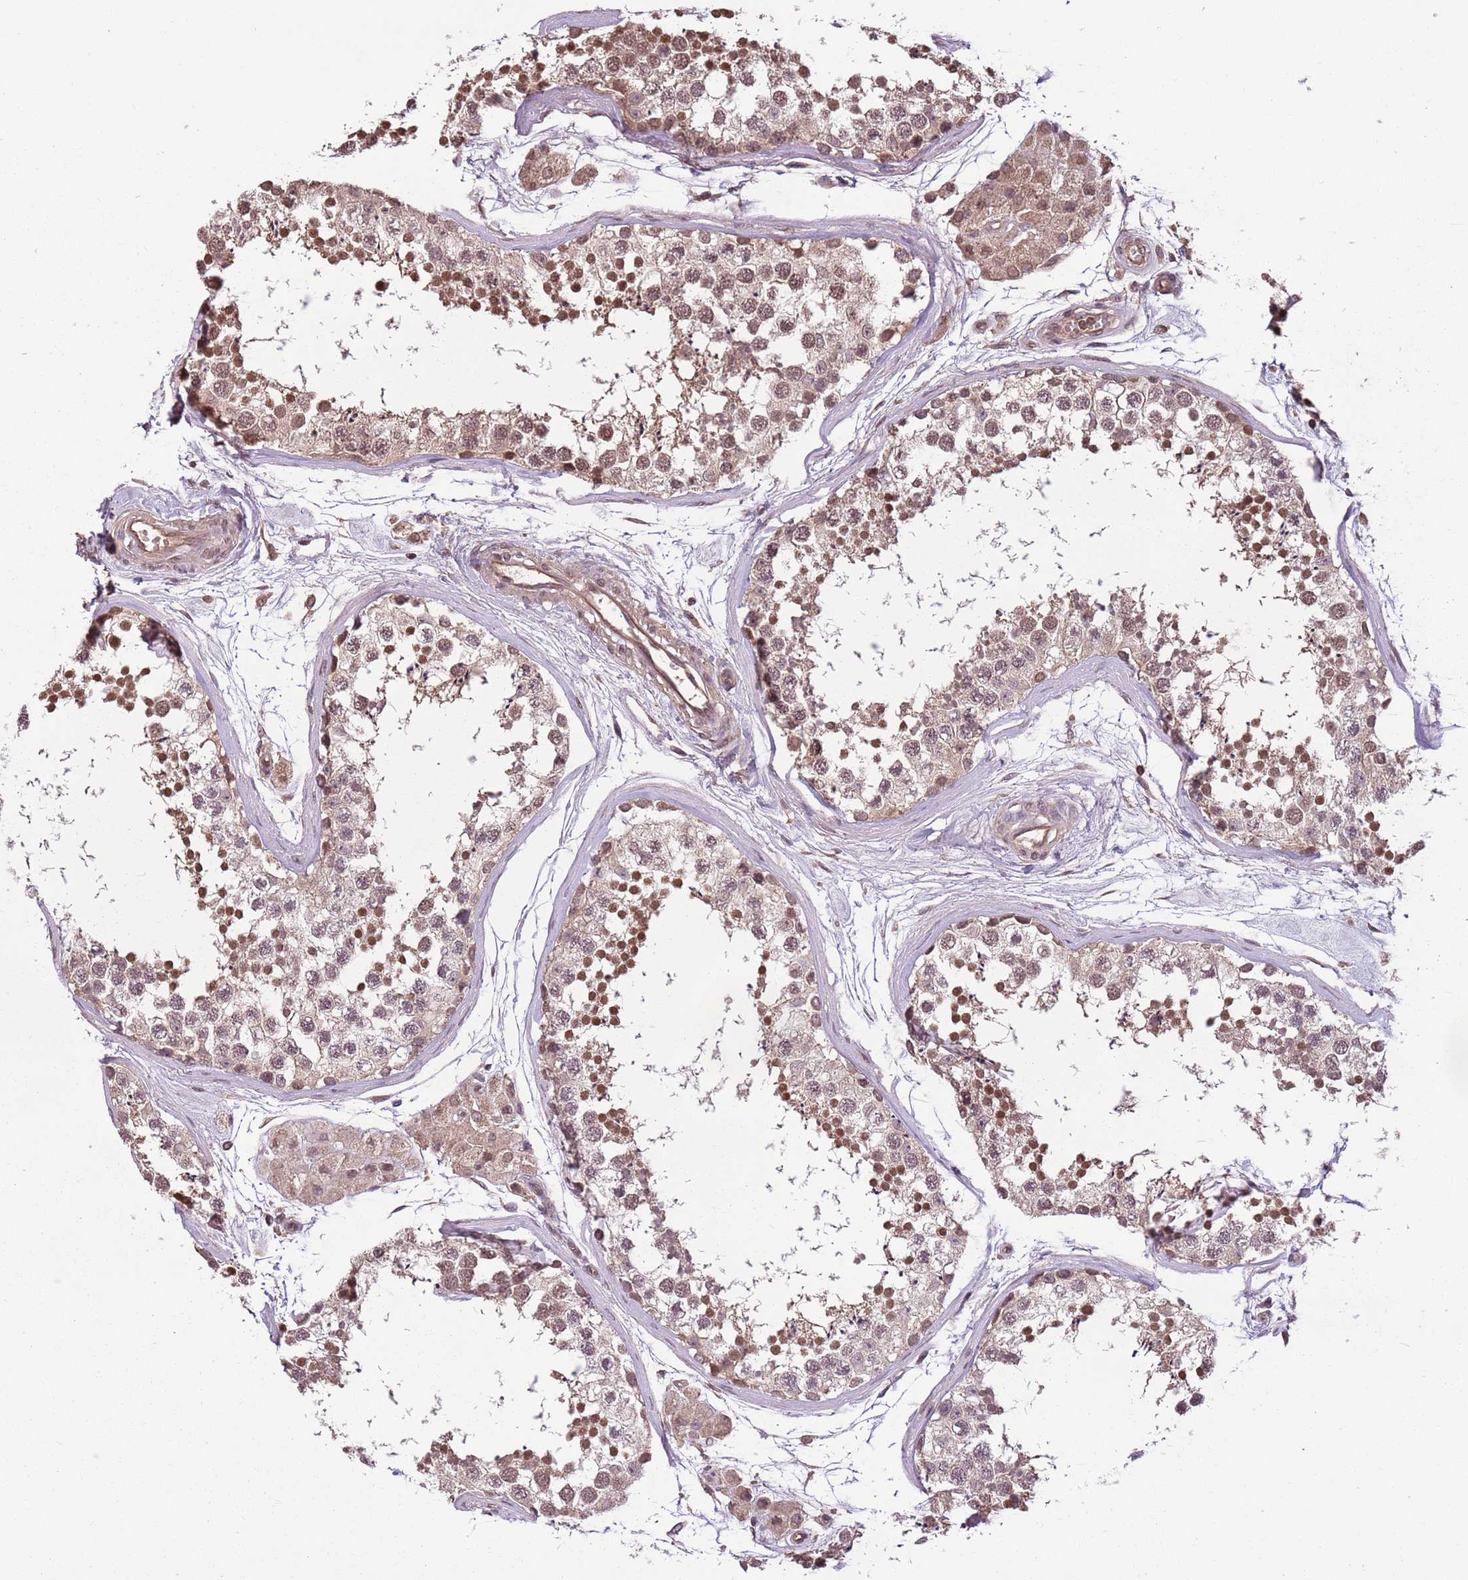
{"staining": {"intensity": "moderate", "quantity": "25%-75%", "location": "cytoplasmic/membranous,nuclear"}, "tissue": "testis", "cell_type": "Cells in seminiferous ducts", "image_type": "normal", "snomed": [{"axis": "morphology", "description": "Normal tissue, NOS"}, {"axis": "topography", "description": "Testis"}], "caption": "Cells in seminiferous ducts reveal medium levels of moderate cytoplasmic/membranous,nuclear staining in about 25%-75% of cells in unremarkable human testis.", "gene": "CAPN9", "patient": {"sex": "male", "age": 56}}